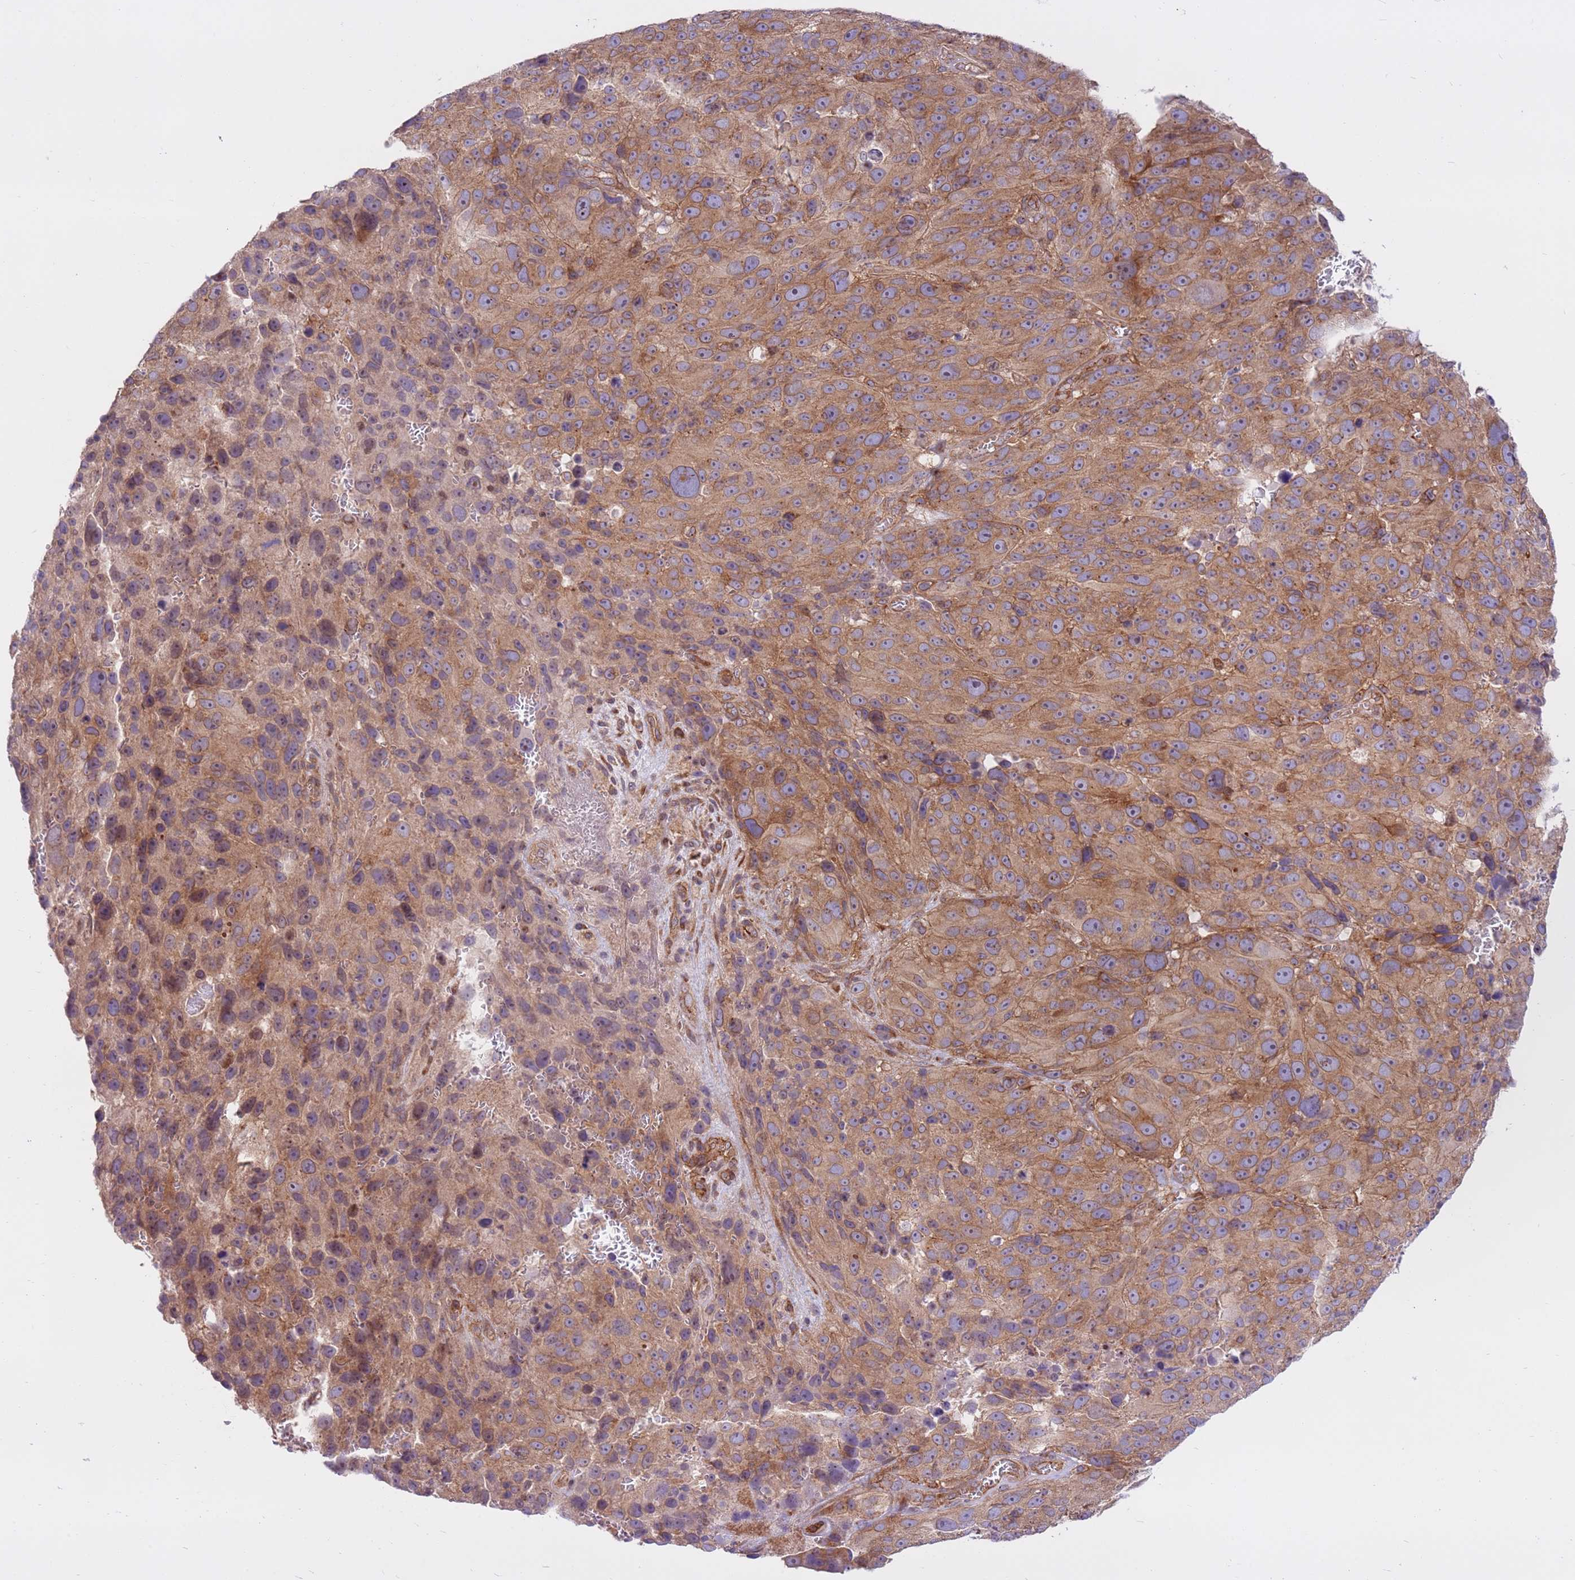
{"staining": {"intensity": "moderate", "quantity": ">75%", "location": "cytoplasmic/membranous"}, "tissue": "melanoma", "cell_type": "Tumor cells", "image_type": "cancer", "snomed": [{"axis": "morphology", "description": "Malignant melanoma, NOS"}, {"axis": "topography", "description": "Skin"}], "caption": "Protein staining reveals moderate cytoplasmic/membranous expression in about >75% of tumor cells in malignant melanoma.", "gene": "DDX19B", "patient": {"sex": "male", "age": 84}}